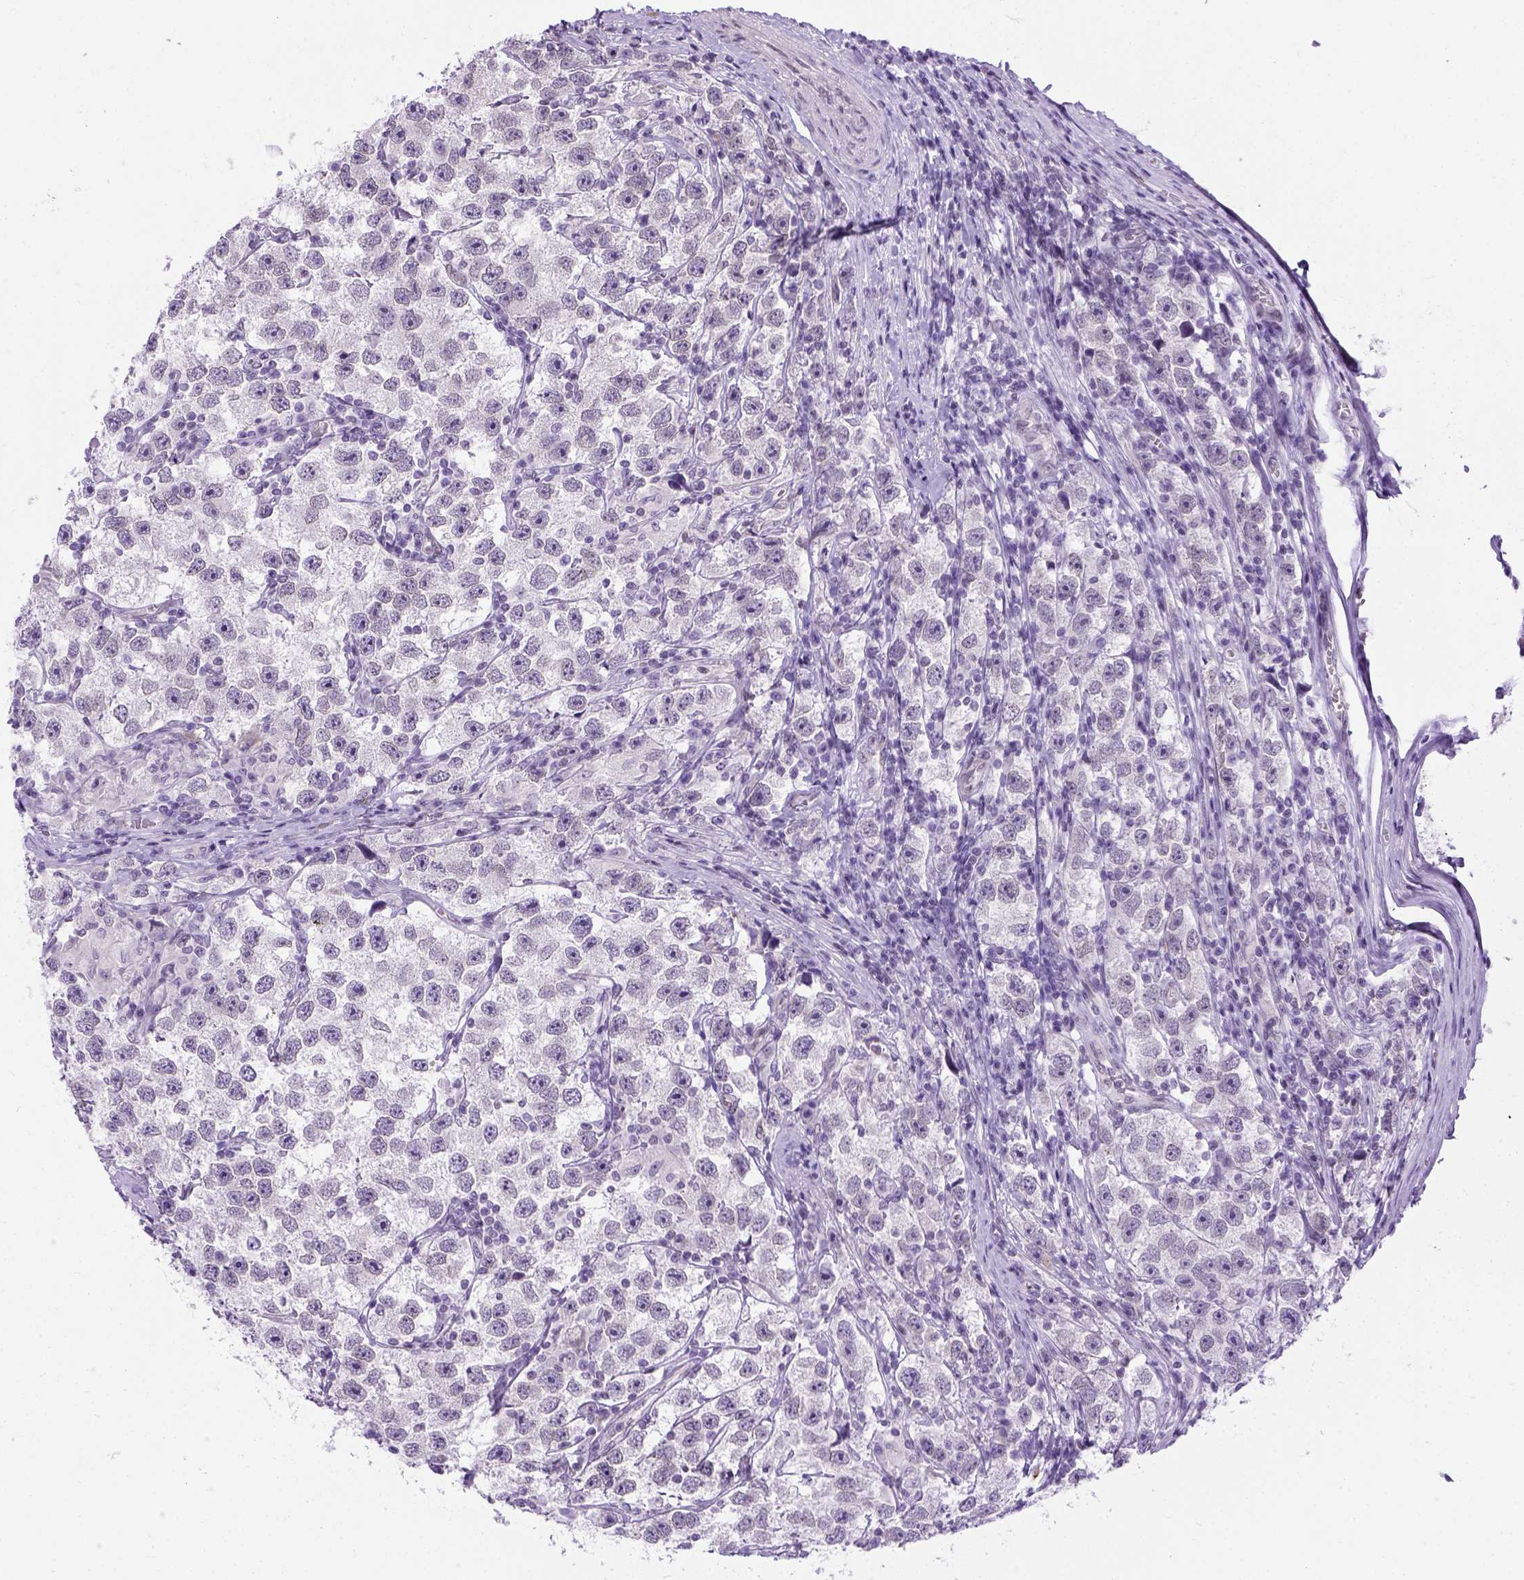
{"staining": {"intensity": "negative", "quantity": "none", "location": "none"}, "tissue": "testis cancer", "cell_type": "Tumor cells", "image_type": "cancer", "snomed": [{"axis": "morphology", "description": "Seminoma, NOS"}, {"axis": "topography", "description": "Testis"}], "caption": "IHC micrograph of human seminoma (testis) stained for a protein (brown), which reveals no staining in tumor cells.", "gene": "FAM184B", "patient": {"sex": "male", "age": 26}}